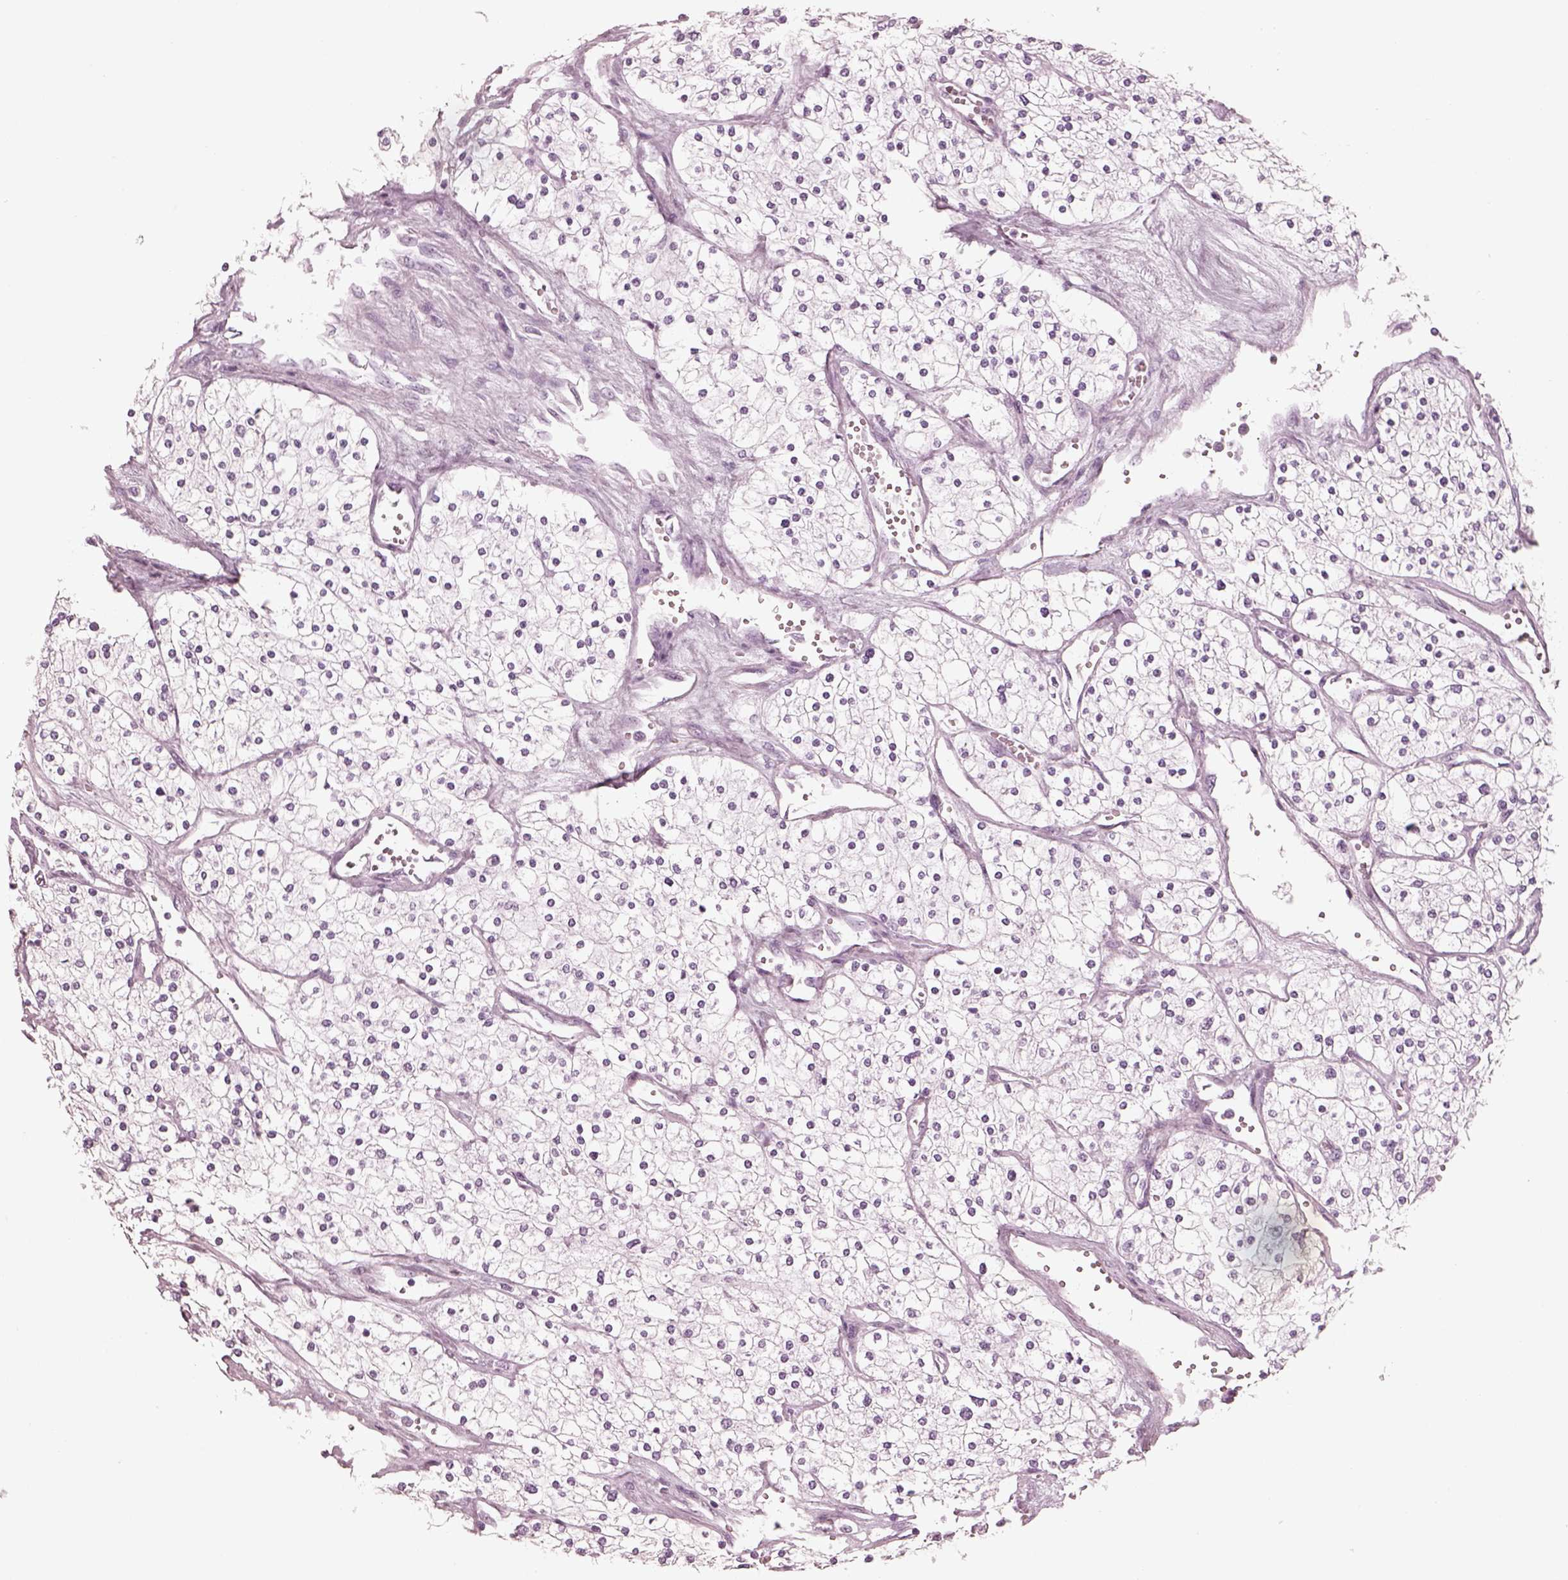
{"staining": {"intensity": "negative", "quantity": "none", "location": "none"}, "tissue": "renal cancer", "cell_type": "Tumor cells", "image_type": "cancer", "snomed": [{"axis": "morphology", "description": "Adenocarcinoma, NOS"}, {"axis": "topography", "description": "Kidney"}], "caption": "High magnification brightfield microscopy of adenocarcinoma (renal) stained with DAB (3,3'-diaminobenzidine) (brown) and counterstained with hematoxylin (blue): tumor cells show no significant expression. (DAB (3,3'-diaminobenzidine) immunohistochemistry (IHC), high magnification).", "gene": "KRTAP24-1", "patient": {"sex": "male", "age": 80}}